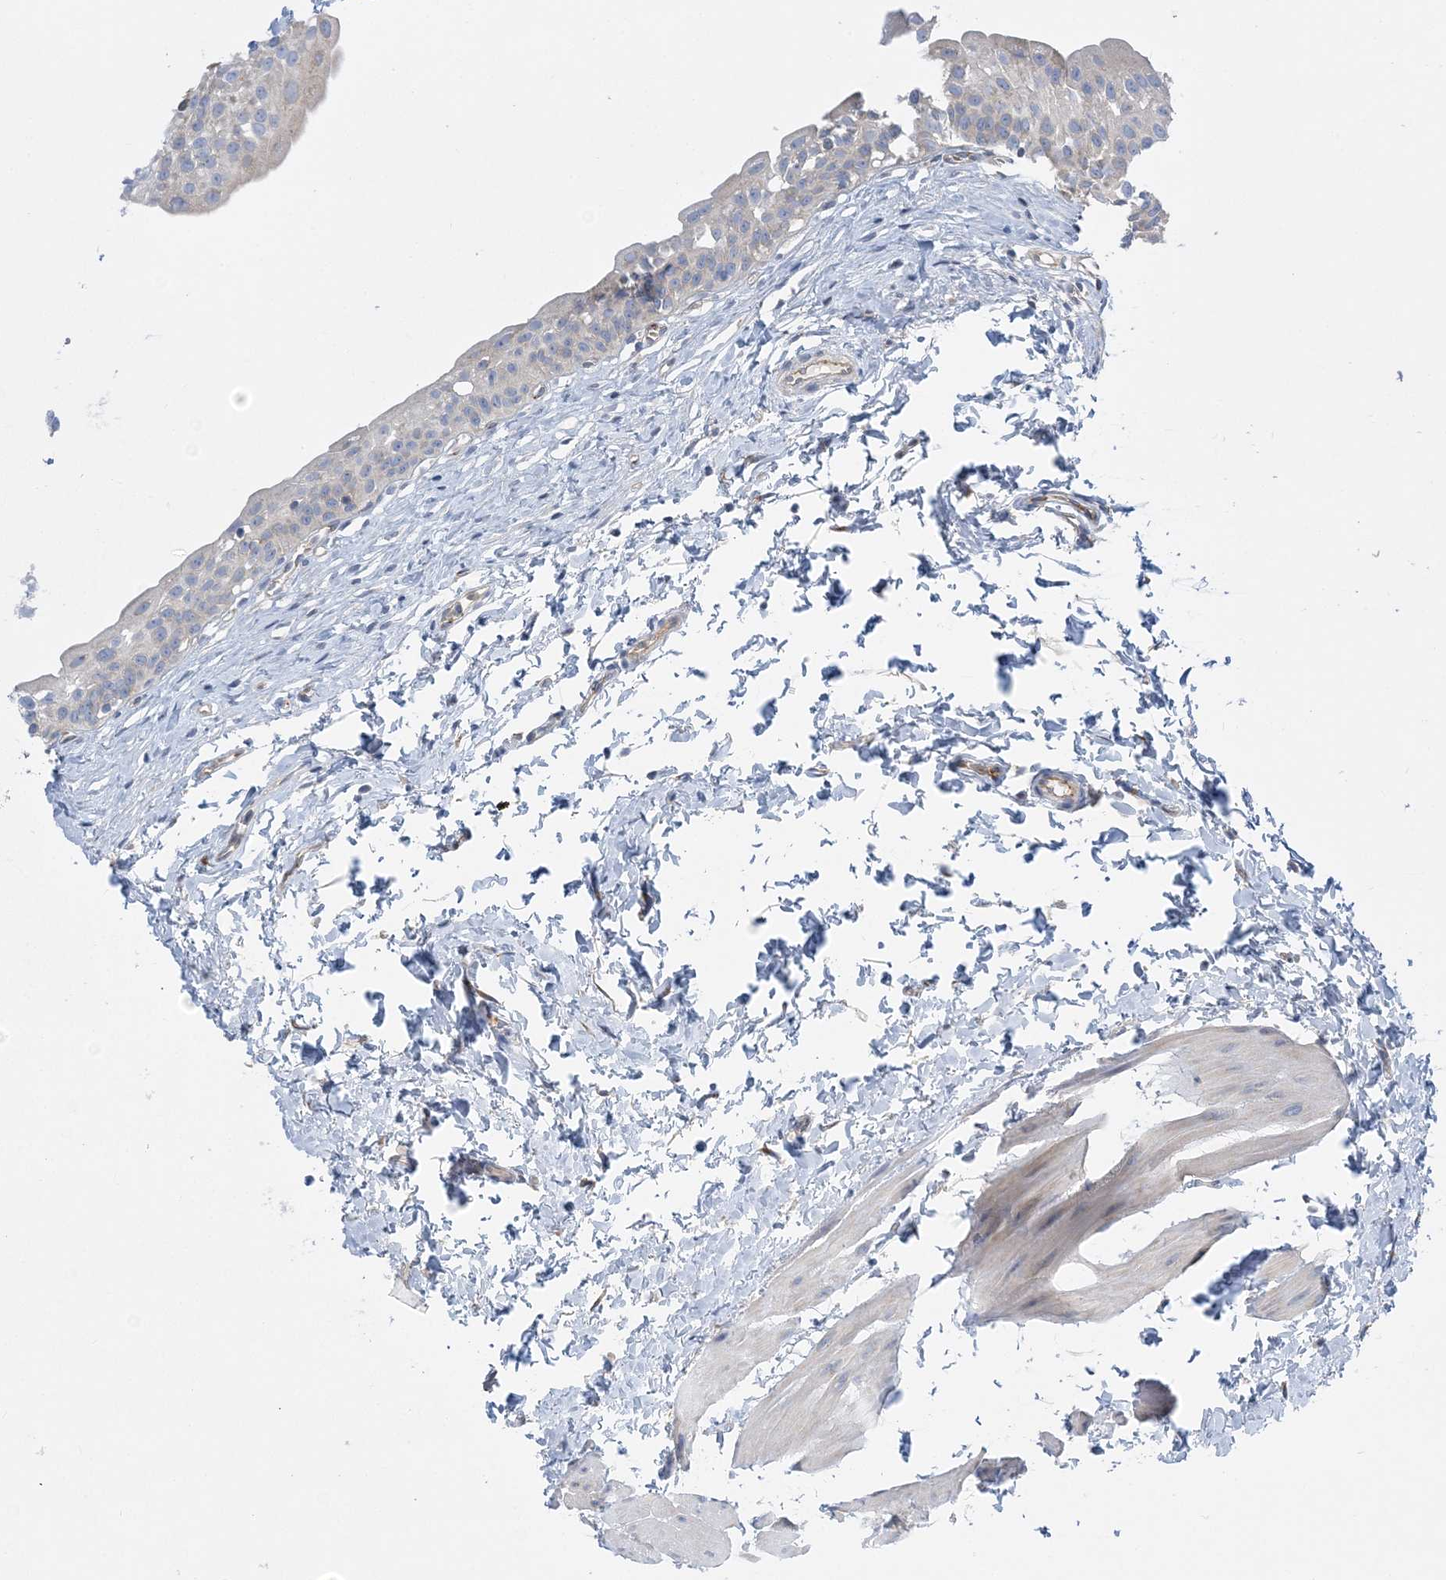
{"staining": {"intensity": "negative", "quantity": "none", "location": "none"}, "tissue": "urinary bladder", "cell_type": "Urothelial cells", "image_type": "normal", "snomed": [{"axis": "morphology", "description": "Normal tissue, NOS"}, {"axis": "topography", "description": "Urinary bladder"}], "caption": "There is no significant expression in urothelial cells of urinary bladder. (DAB IHC with hematoxylin counter stain).", "gene": "FAM114A2", "patient": {"sex": "male", "age": 51}}